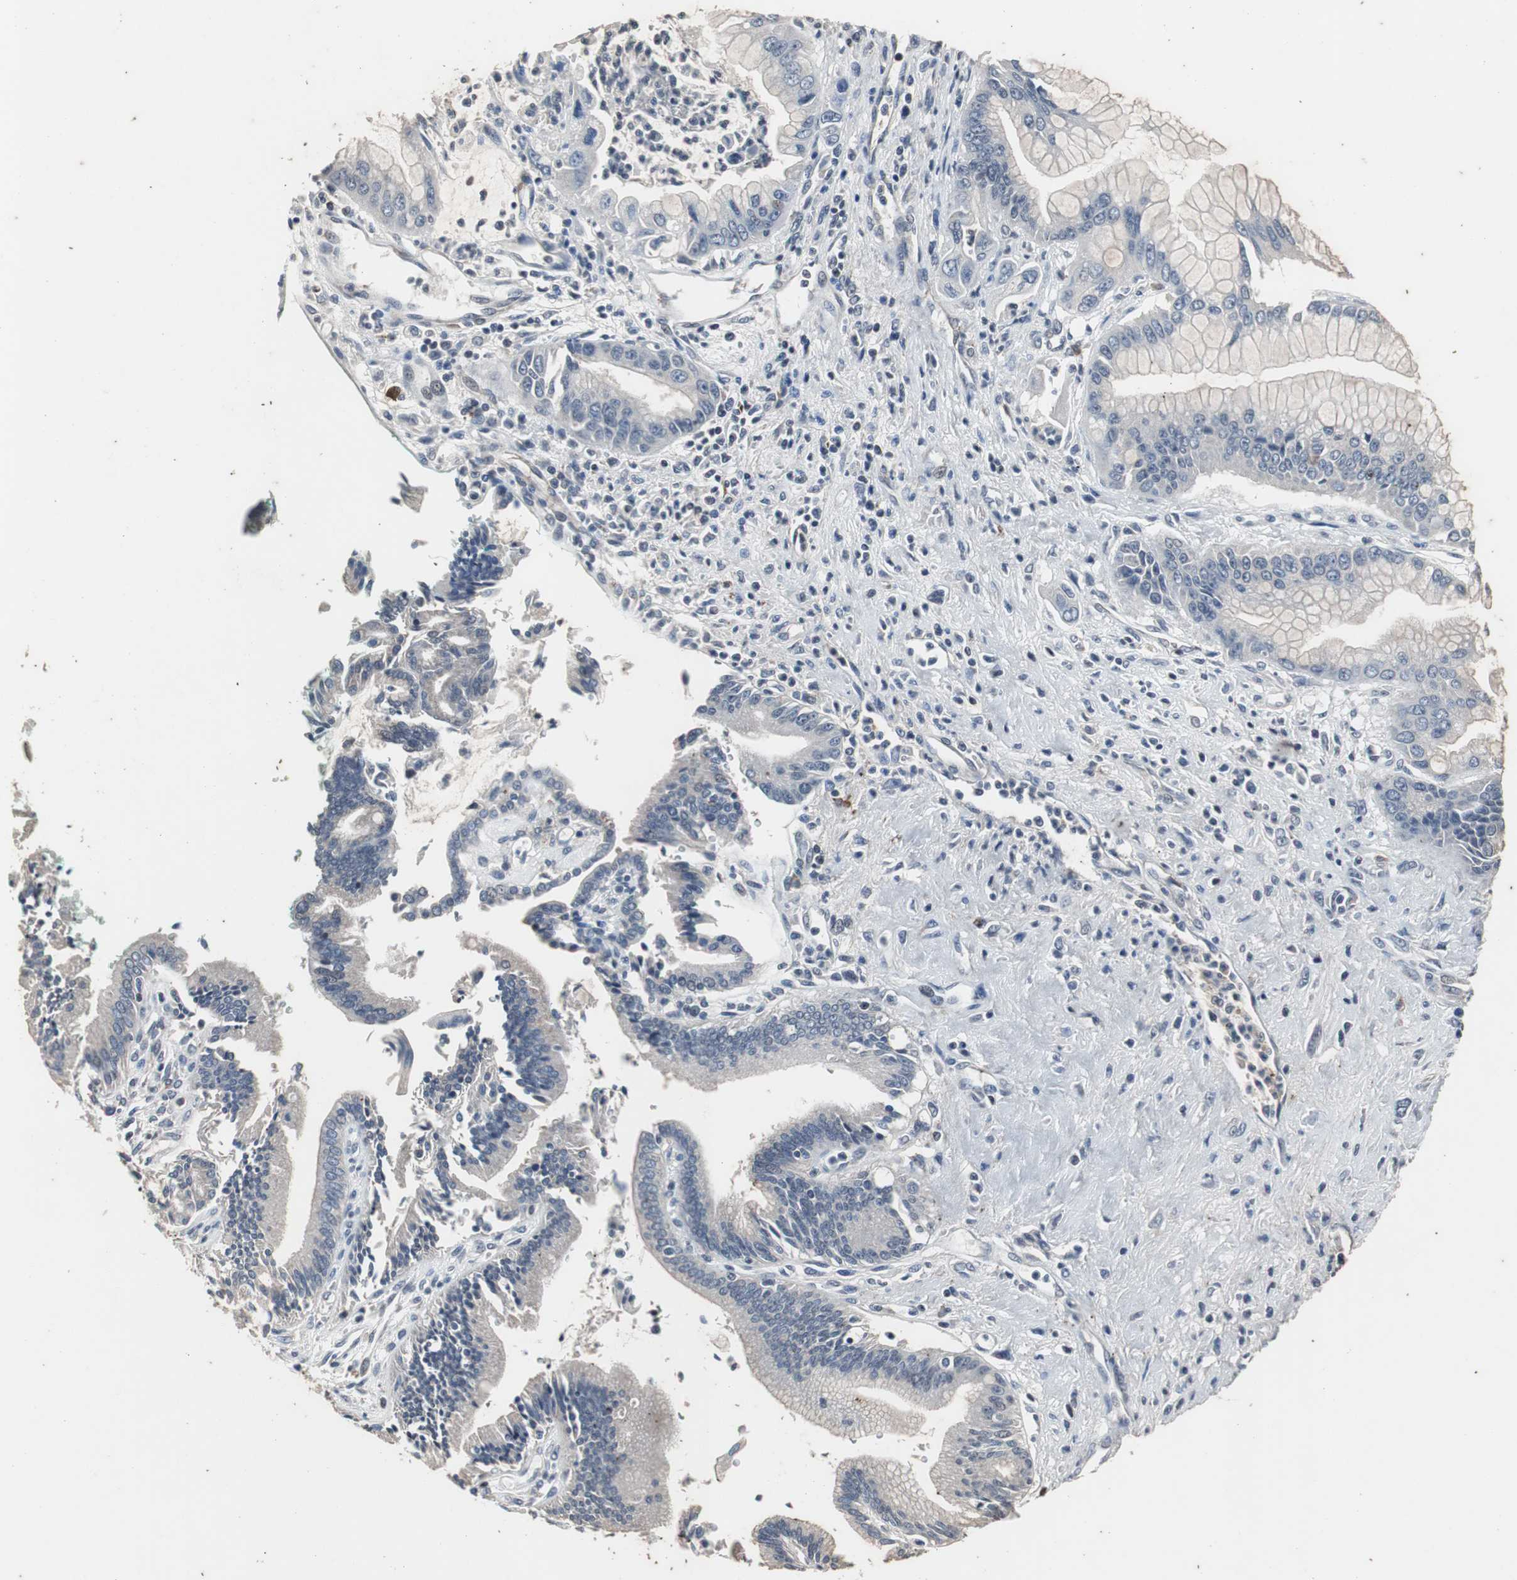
{"staining": {"intensity": "negative", "quantity": "none", "location": "none"}, "tissue": "pancreatic cancer", "cell_type": "Tumor cells", "image_type": "cancer", "snomed": [{"axis": "morphology", "description": "Adenocarcinoma, NOS"}, {"axis": "topography", "description": "Pancreas"}], "caption": "An image of adenocarcinoma (pancreatic) stained for a protein reveals no brown staining in tumor cells.", "gene": "CRADD", "patient": {"sex": "male", "age": 59}}